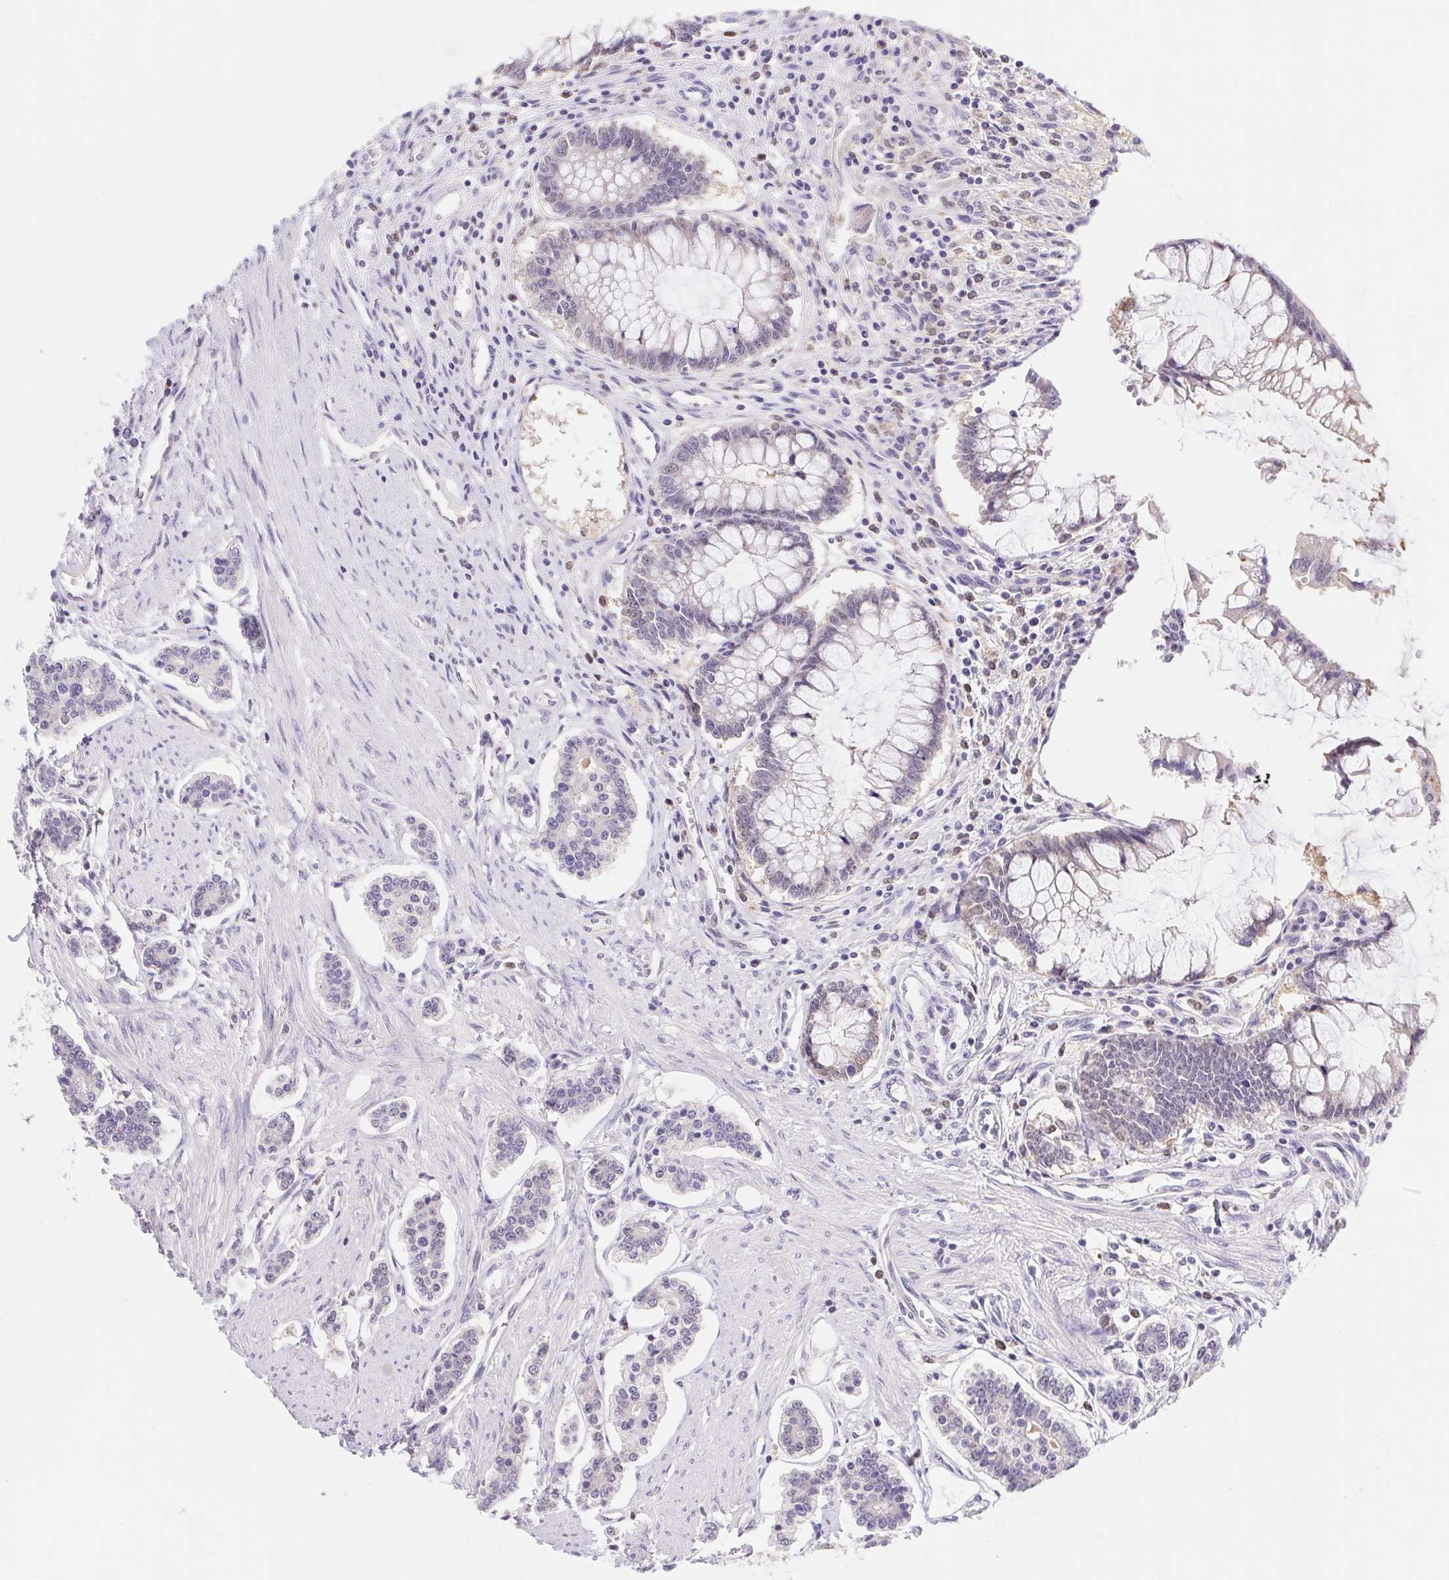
{"staining": {"intensity": "negative", "quantity": "none", "location": "none"}, "tissue": "carcinoid", "cell_type": "Tumor cells", "image_type": "cancer", "snomed": [{"axis": "morphology", "description": "Carcinoid, malignant, NOS"}, {"axis": "topography", "description": "Small intestine"}], "caption": "A histopathology image of carcinoid stained for a protein displays no brown staining in tumor cells.", "gene": "L3MBTL4", "patient": {"sex": "female", "age": 65}}